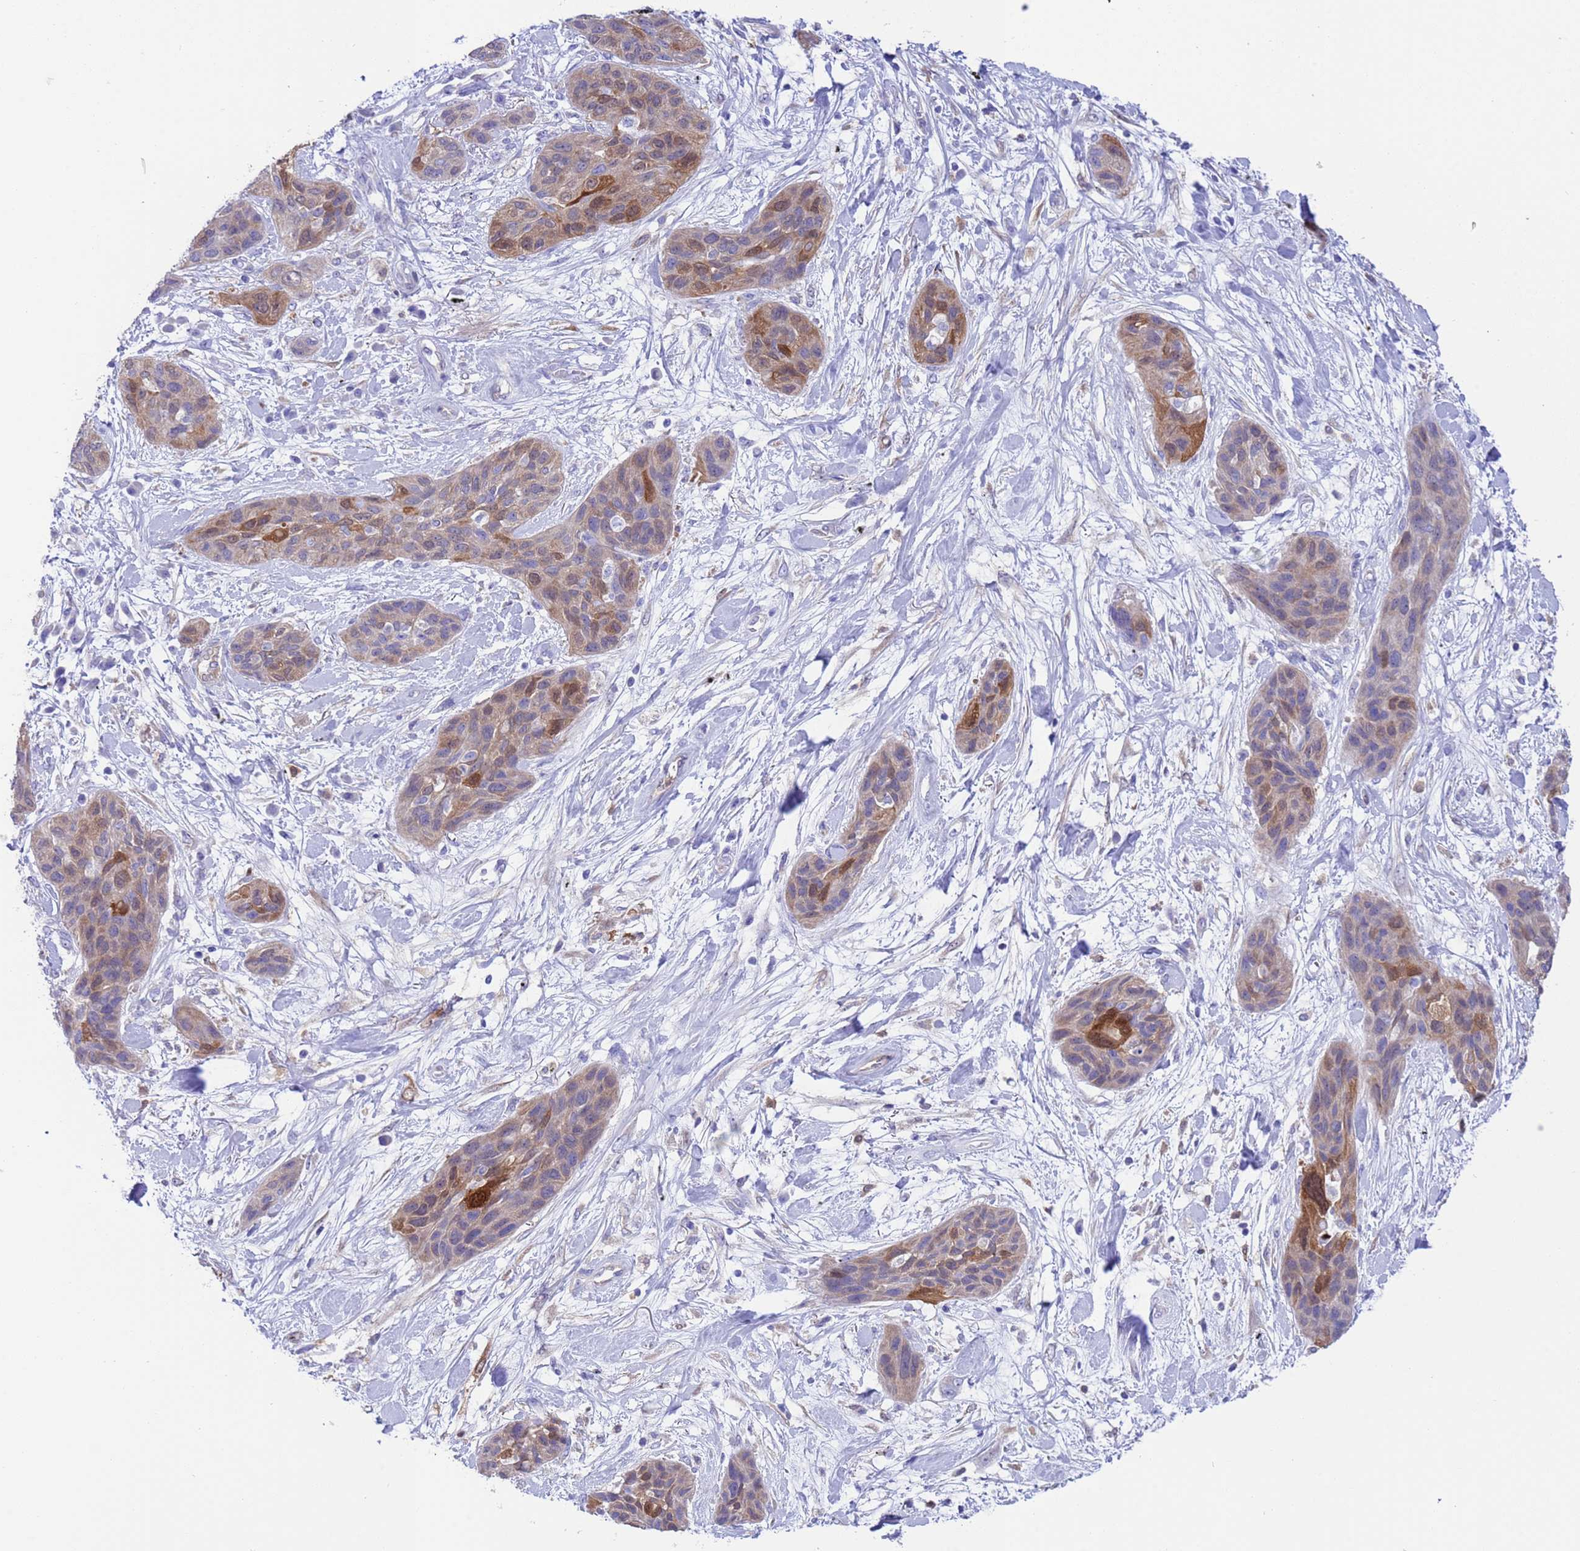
{"staining": {"intensity": "moderate", "quantity": "<25%", "location": "cytoplasmic/membranous,nuclear"}, "tissue": "lung cancer", "cell_type": "Tumor cells", "image_type": "cancer", "snomed": [{"axis": "morphology", "description": "Squamous cell carcinoma, NOS"}, {"axis": "topography", "description": "Lung"}], "caption": "Protein expression analysis of squamous cell carcinoma (lung) displays moderate cytoplasmic/membranous and nuclear positivity in approximately <25% of tumor cells.", "gene": "C6orf47", "patient": {"sex": "female", "age": 70}}